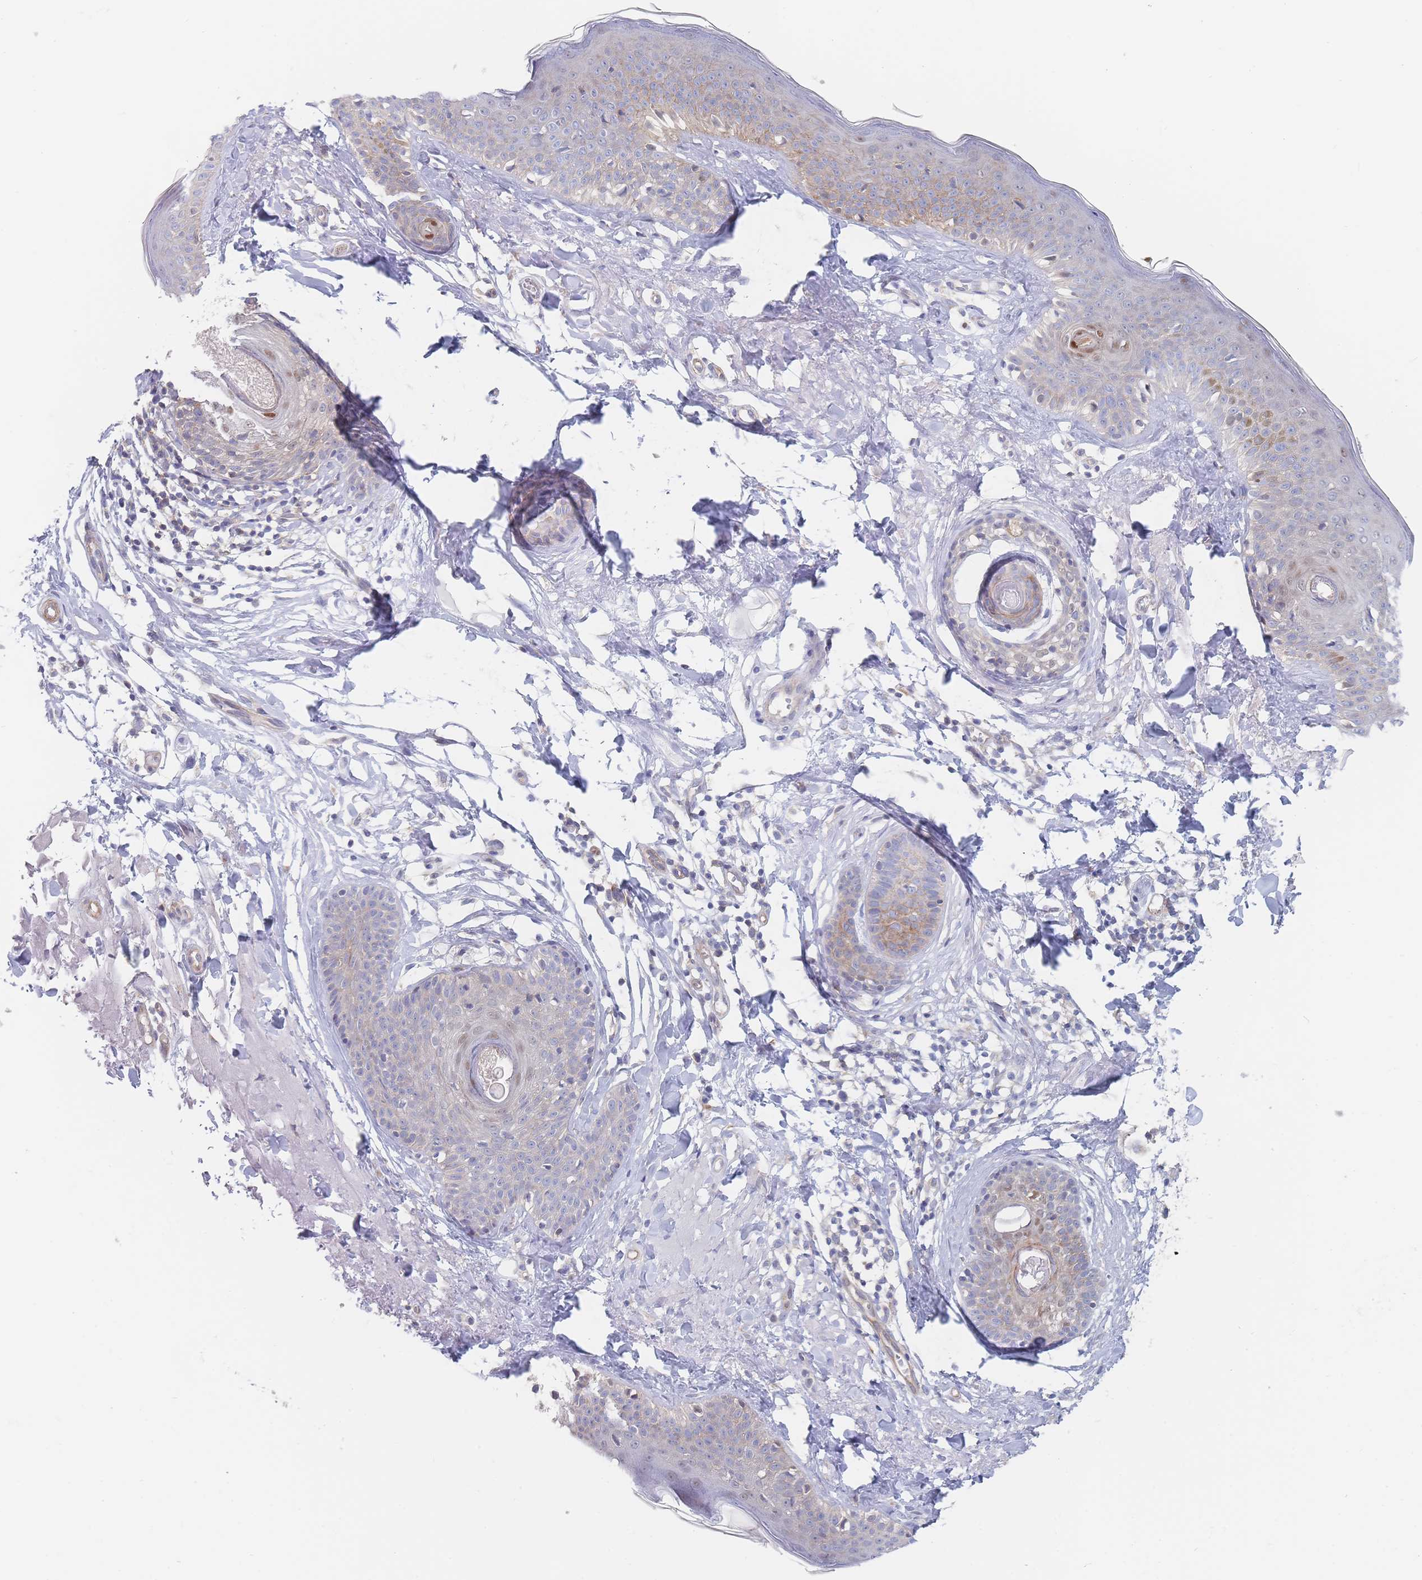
{"staining": {"intensity": "negative", "quantity": "none", "location": "none"}, "tissue": "skin cancer", "cell_type": "Tumor cells", "image_type": "cancer", "snomed": [{"axis": "morphology", "description": "Basal cell carcinoma"}, {"axis": "topography", "description": "Skin"}], "caption": "Image shows no significant protein expression in tumor cells of skin cancer. The staining was performed using DAB to visualize the protein expression in brown, while the nuclei were stained in blue with hematoxylin (Magnification: 20x).", "gene": "G6PC1", "patient": {"sex": "male", "age": 73}}